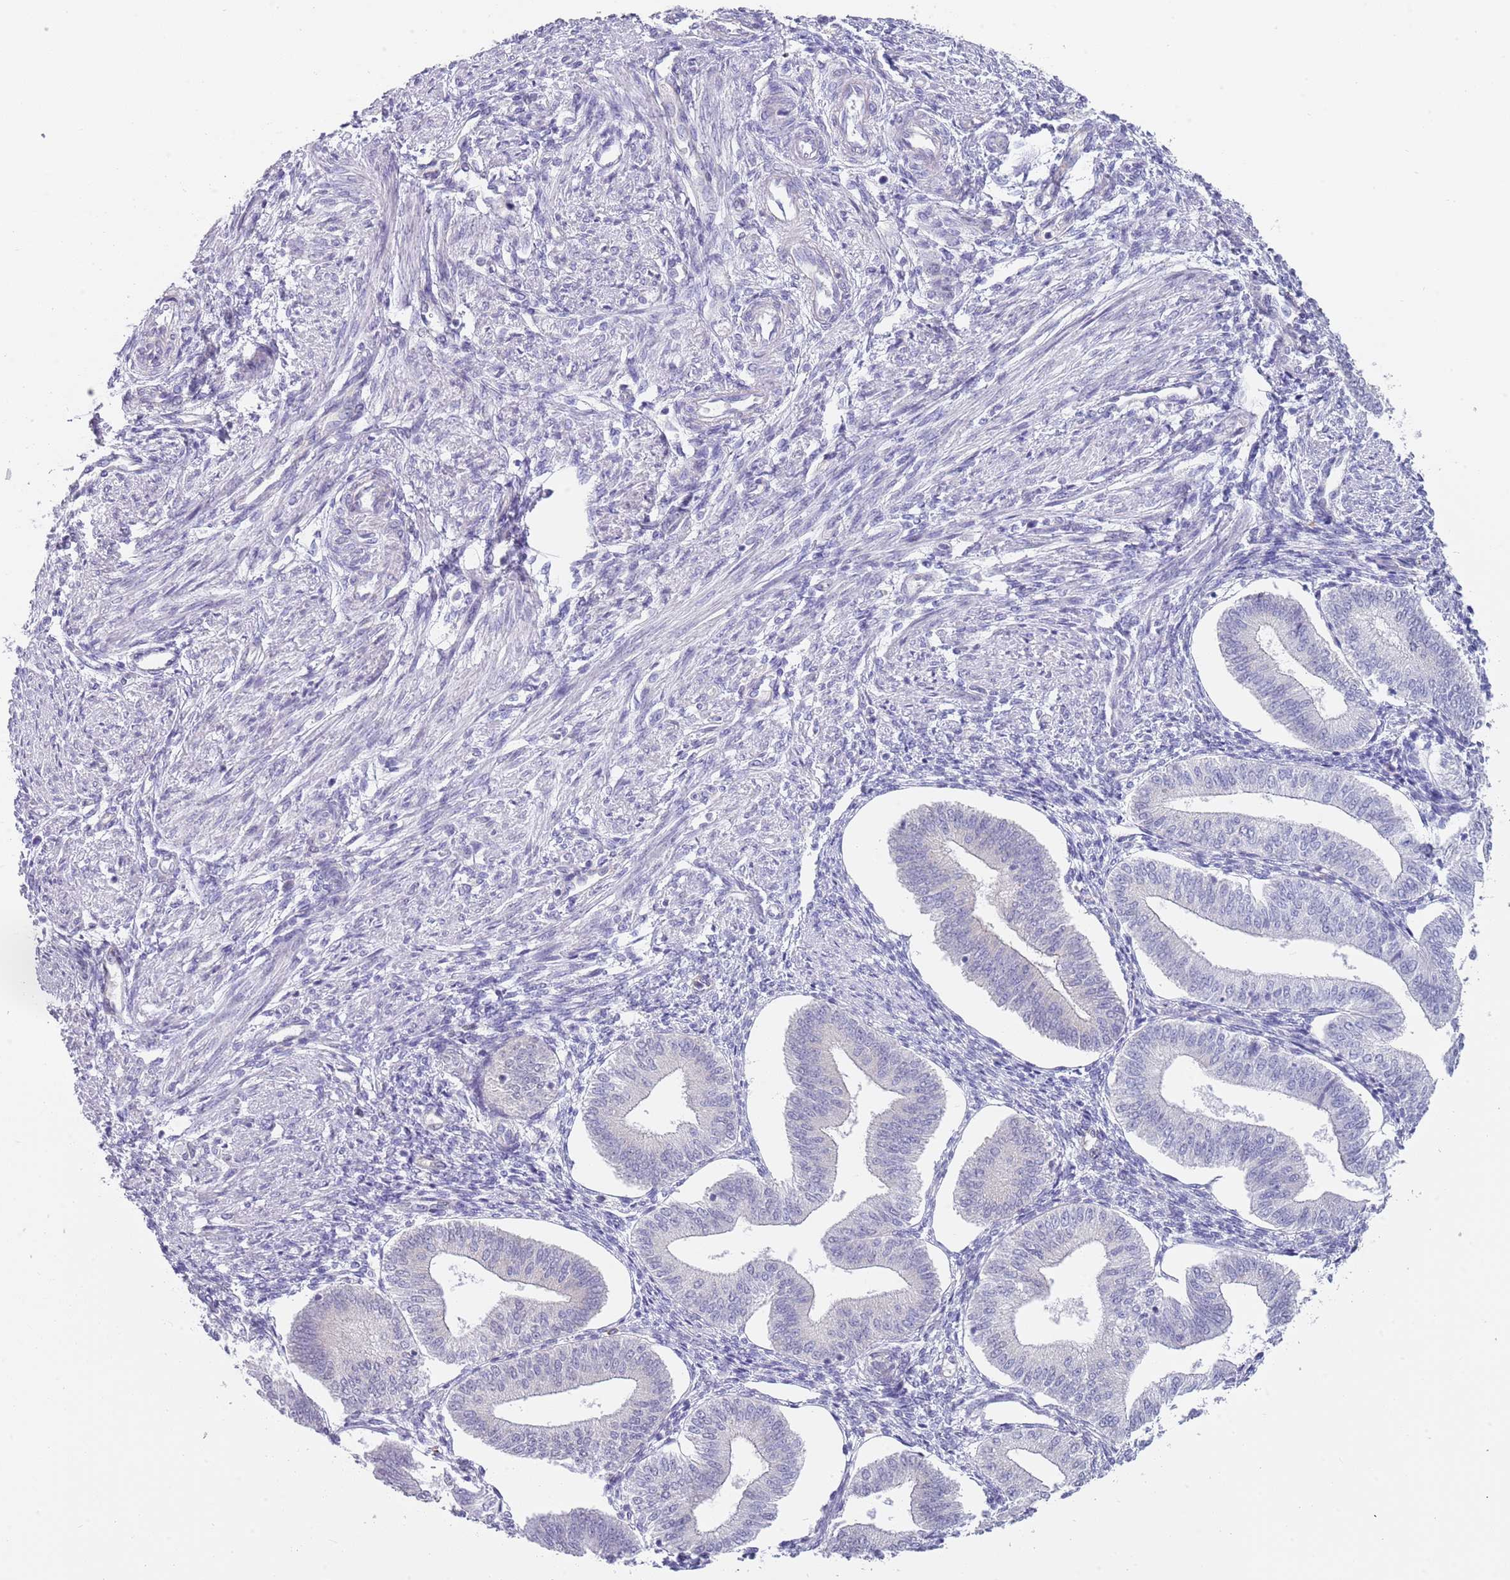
{"staining": {"intensity": "negative", "quantity": "none", "location": "none"}, "tissue": "endometrium", "cell_type": "Cells in endometrial stroma", "image_type": "normal", "snomed": [{"axis": "morphology", "description": "Normal tissue, NOS"}, {"axis": "topography", "description": "Endometrium"}], "caption": "IHC image of normal endometrium: endometrium stained with DAB exhibits no significant protein expression in cells in endometrial stroma. (DAB immunohistochemistry (IHC), high magnification).", "gene": "TNRC6C", "patient": {"sex": "female", "age": 34}}